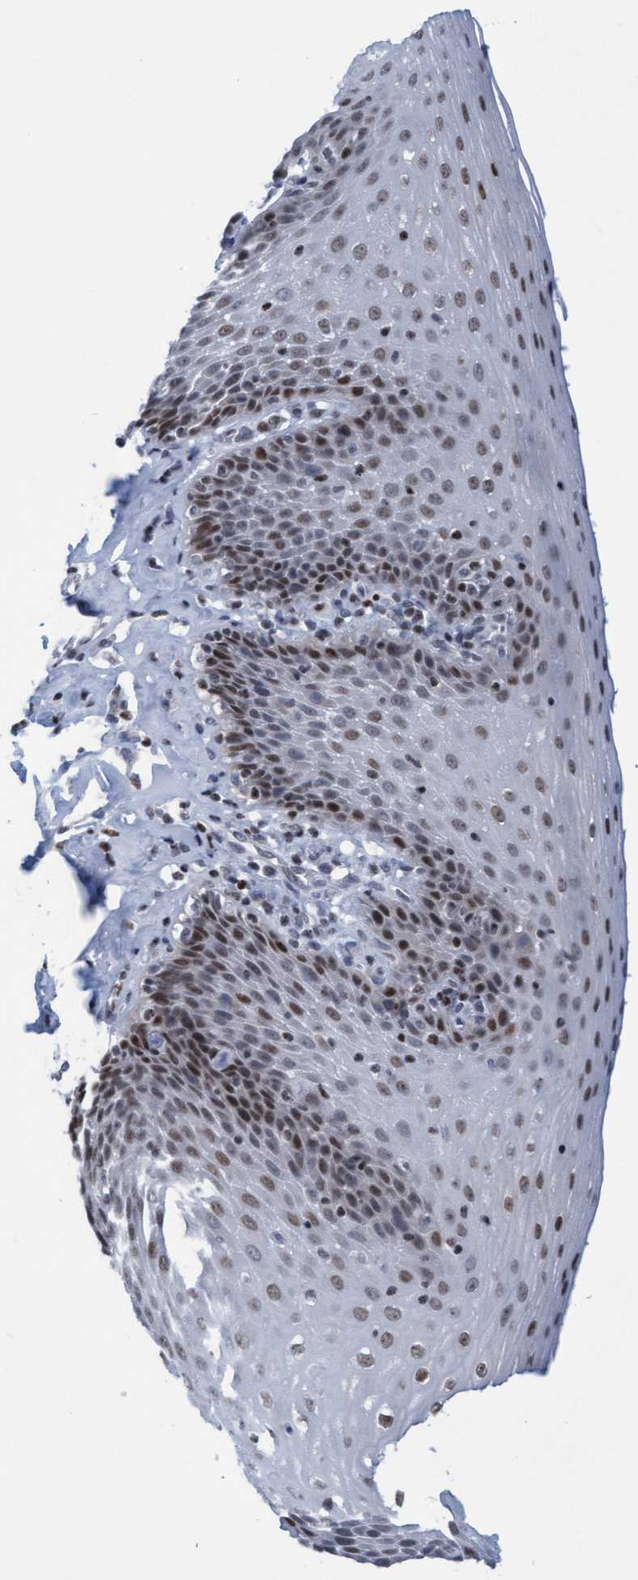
{"staining": {"intensity": "moderate", "quantity": ">75%", "location": "nuclear"}, "tissue": "esophagus", "cell_type": "Squamous epithelial cells", "image_type": "normal", "snomed": [{"axis": "morphology", "description": "Normal tissue, NOS"}, {"axis": "topography", "description": "Esophagus"}], "caption": "An immunohistochemistry image of normal tissue is shown. Protein staining in brown highlights moderate nuclear positivity in esophagus within squamous epithelial cells.", "gene": "GLRX2", "patient": {"sex": "female", "age": 61}}